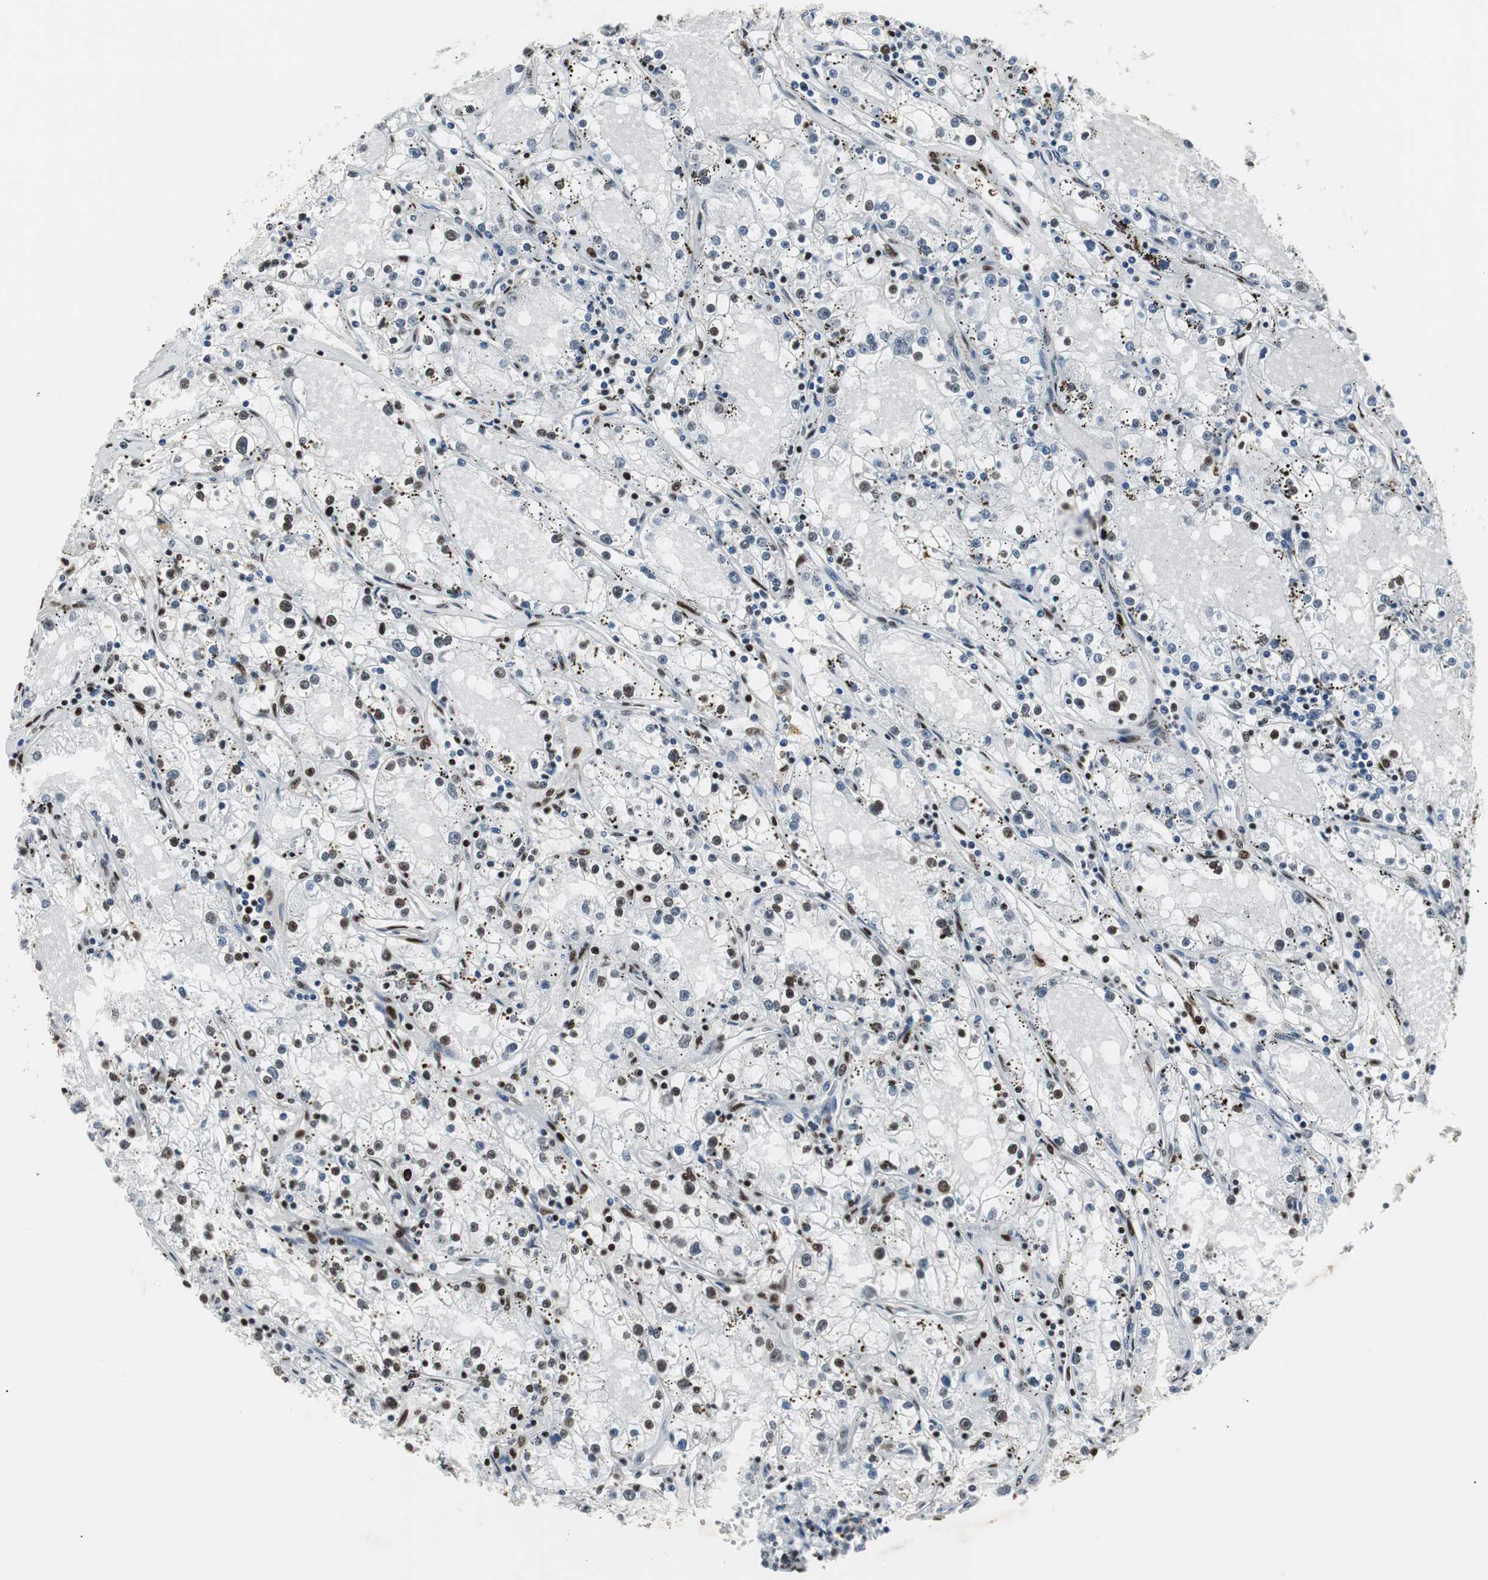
{"staining": {"intensity": "moderate", "quantity": "<25%", "location": "nuclear"}, "tissue": "renal cancer", "cell_type": "Tumor cells", "image_type": "cancer", "snomed": [{"axis": "morphology", "description": "Adenocarcinoma, NOS"}, {"axis": "topography", "description": "Kidney"}], "caption": "Human renal cancer stained for a protein (brown) displays moderate nuclear positive positivity in about <25% of tumor cells.", "gene": "MTA2", "patient": {"sex": "male", "age": 56}}